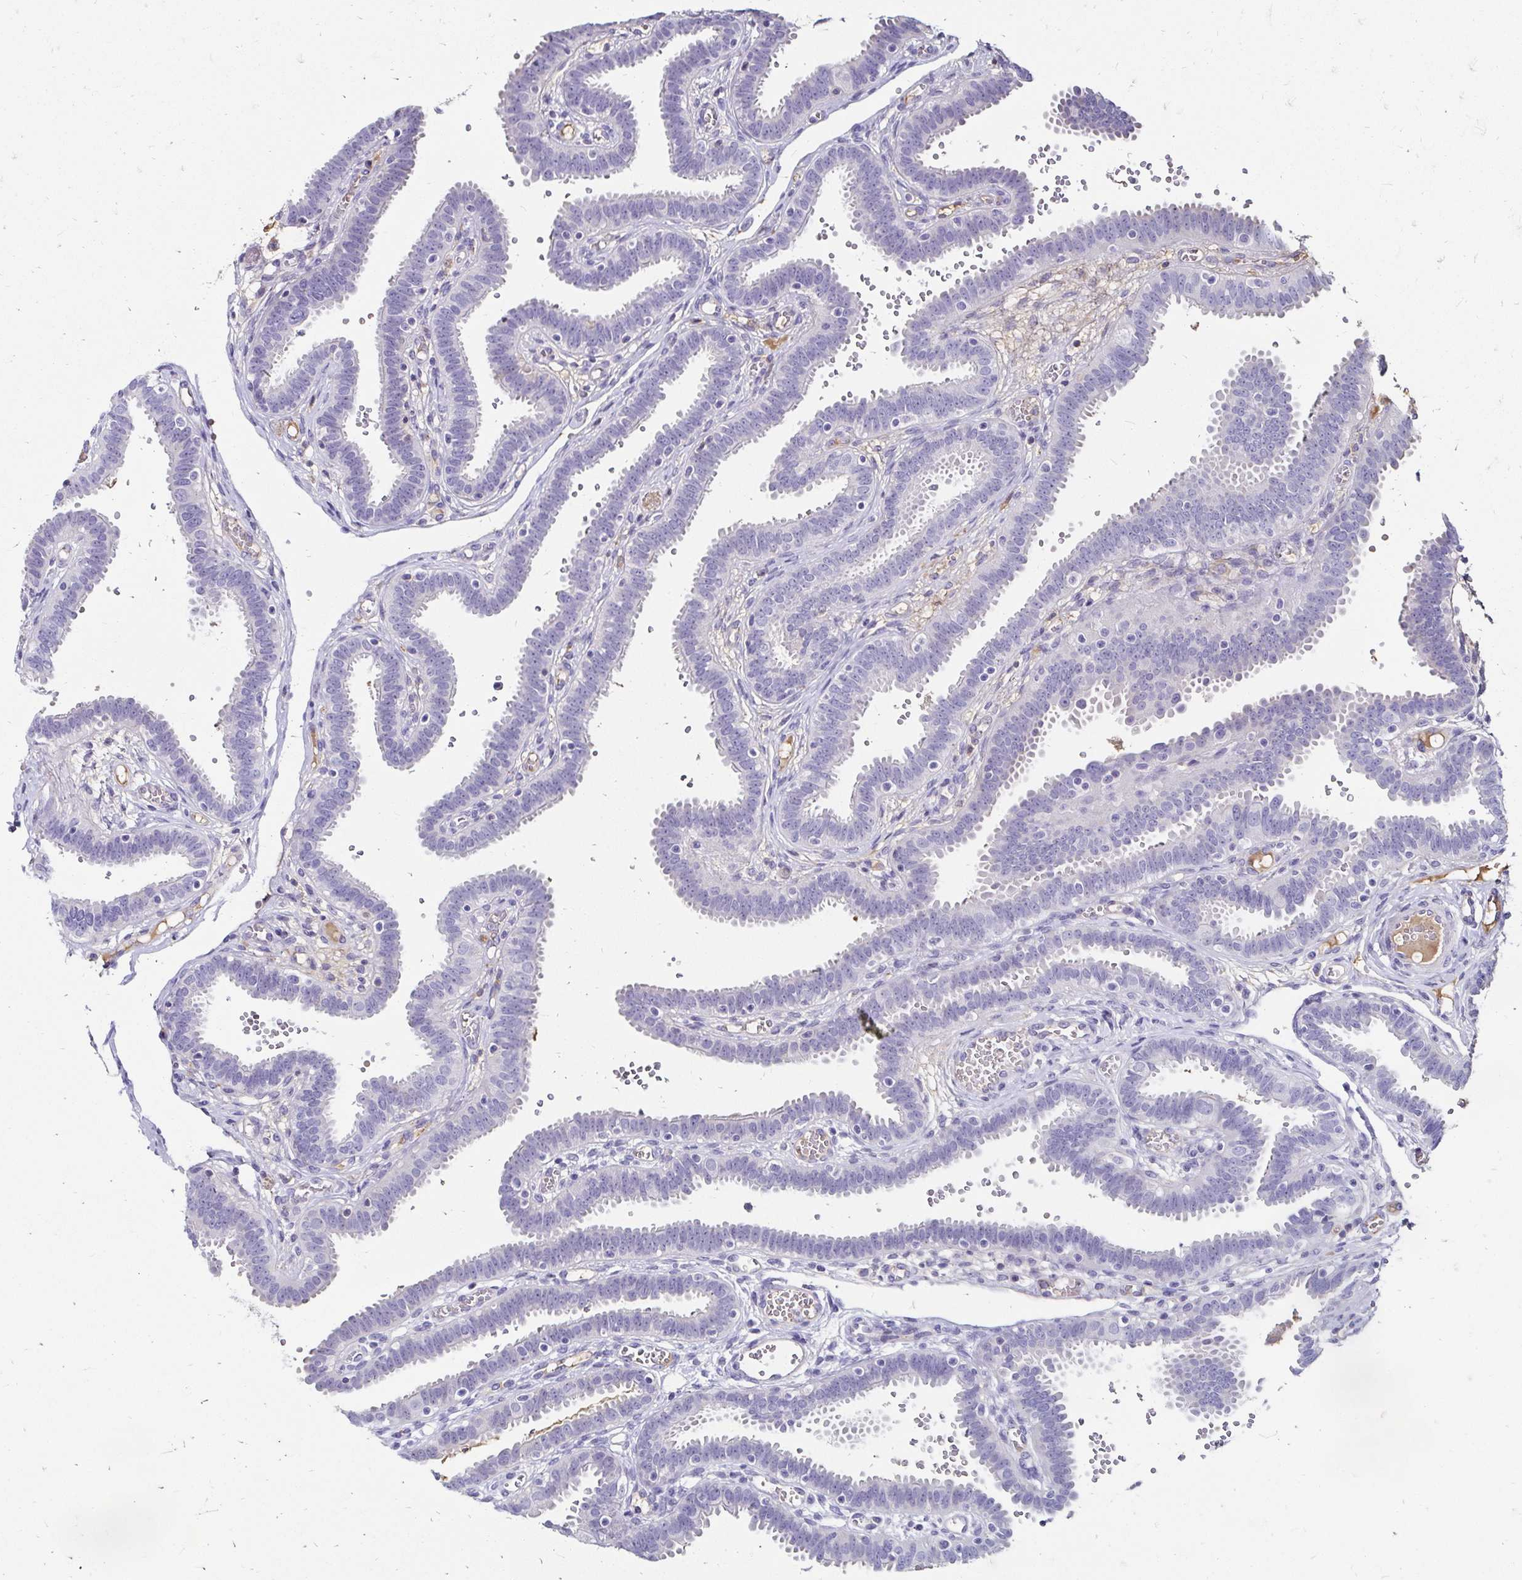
{"staining": {"intensity": "negative", "quantity": "none", "location": "none"}, "tissue": "fallopian tube", "cell_type": "Glandular cells", "image_type": "normal", "snomed": [{"axis": "morphology", "description": "Normal tissue, NOS"}, {"axis": "topography", "description": "Fallopian tube"}], "caption": "Fallopian tube was stained to show a protein in brown. There is no significant expression in glandular cells.", "gene": "SCG3", "patient": {"sex": "female", "age": 37}}